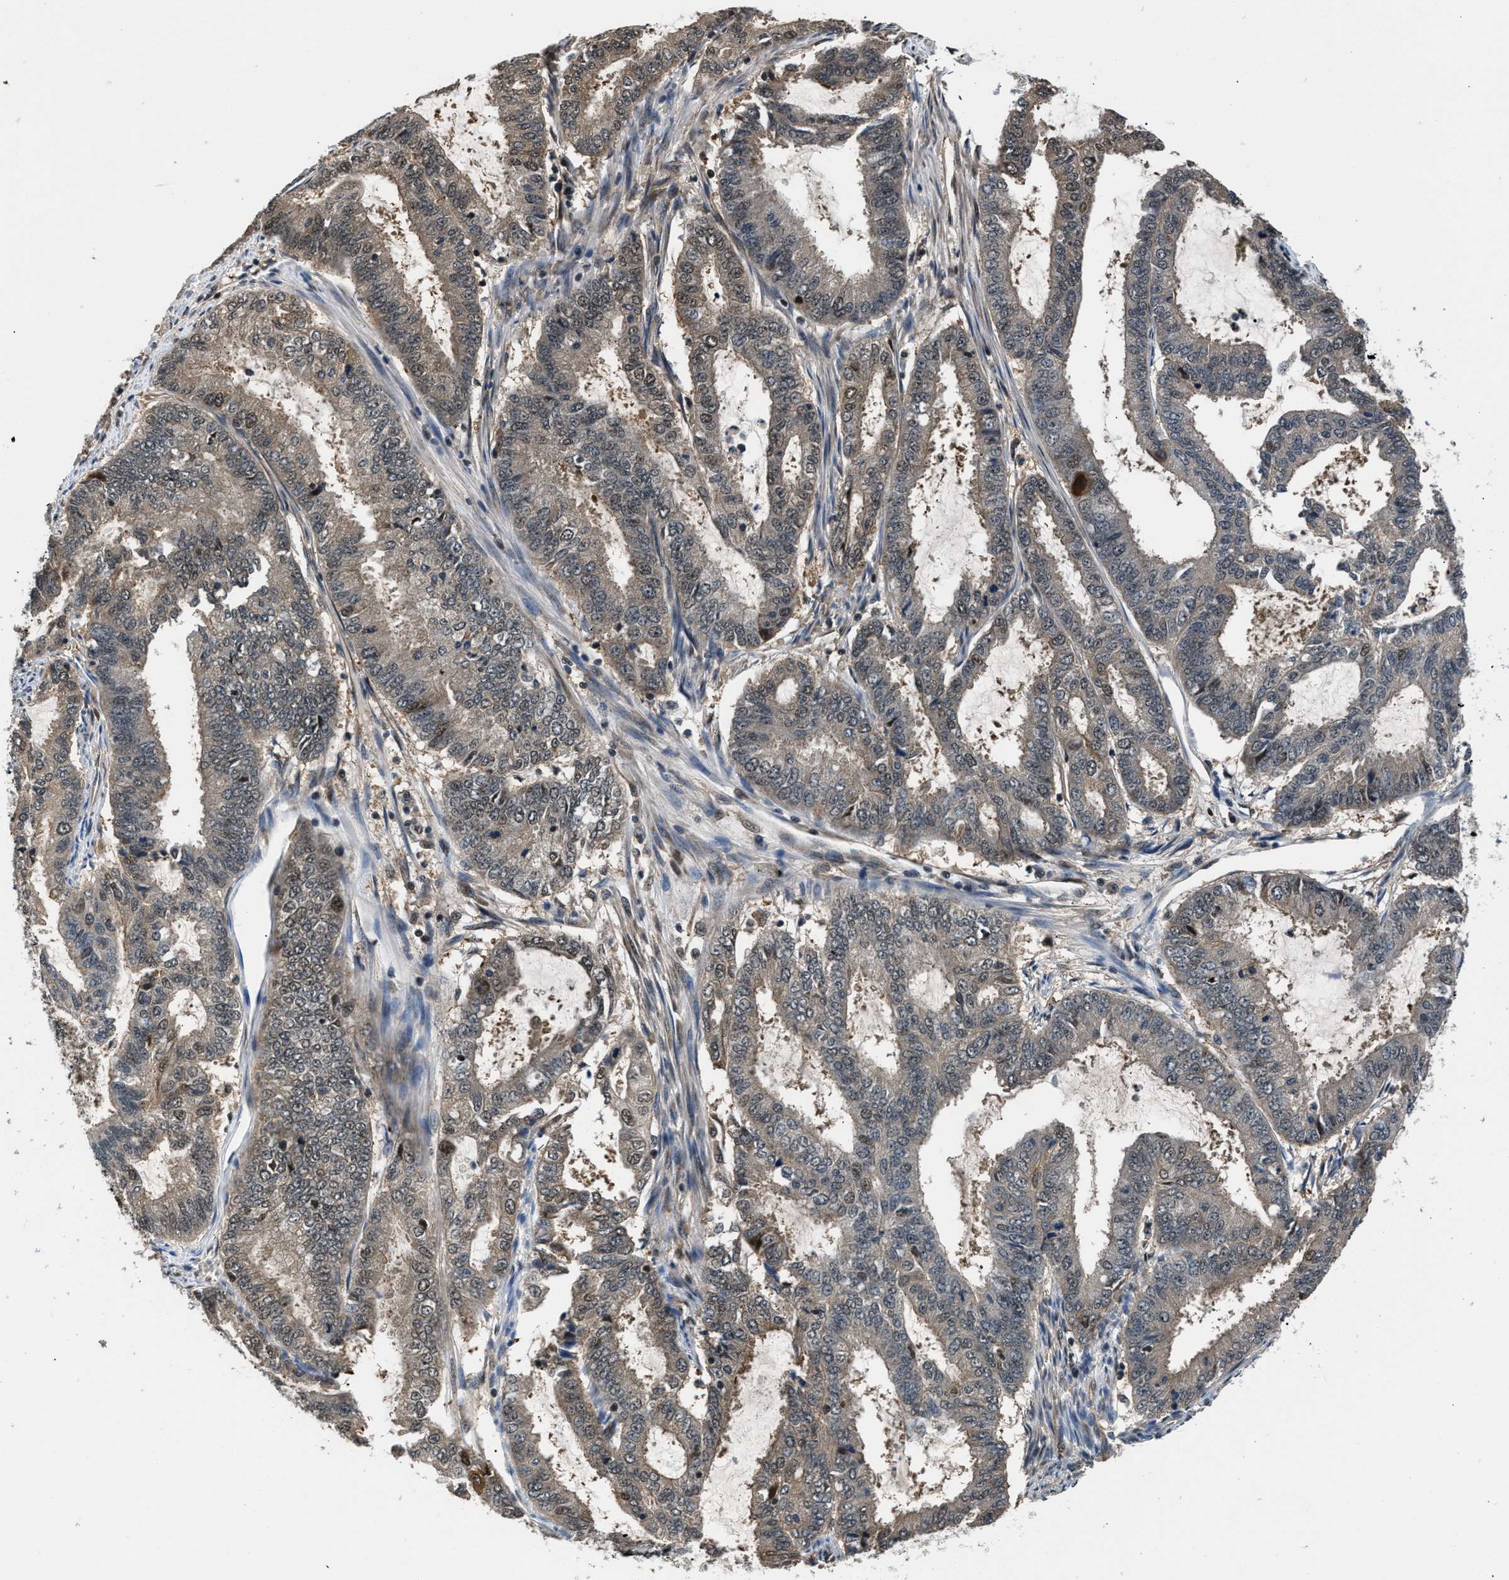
{"staining": {"intensity": "weak", "quantity": "<25%", "location": "cytoplasmic/membranous"}, "tissue": "endometrial cancer", "cell_type": "Tumor cells", "image_type": "cancer", "snomed": [{"axis": "morphology", "description": "Adenocarcinoma, NOS"}, {"axis": "topography", "description": "Endometrium"}], "caption": "Tumor cells are negative for protein expression in human endometrial cancer.", "gene": "RBM33", "patient": {"sex": "female", "age": 51}}